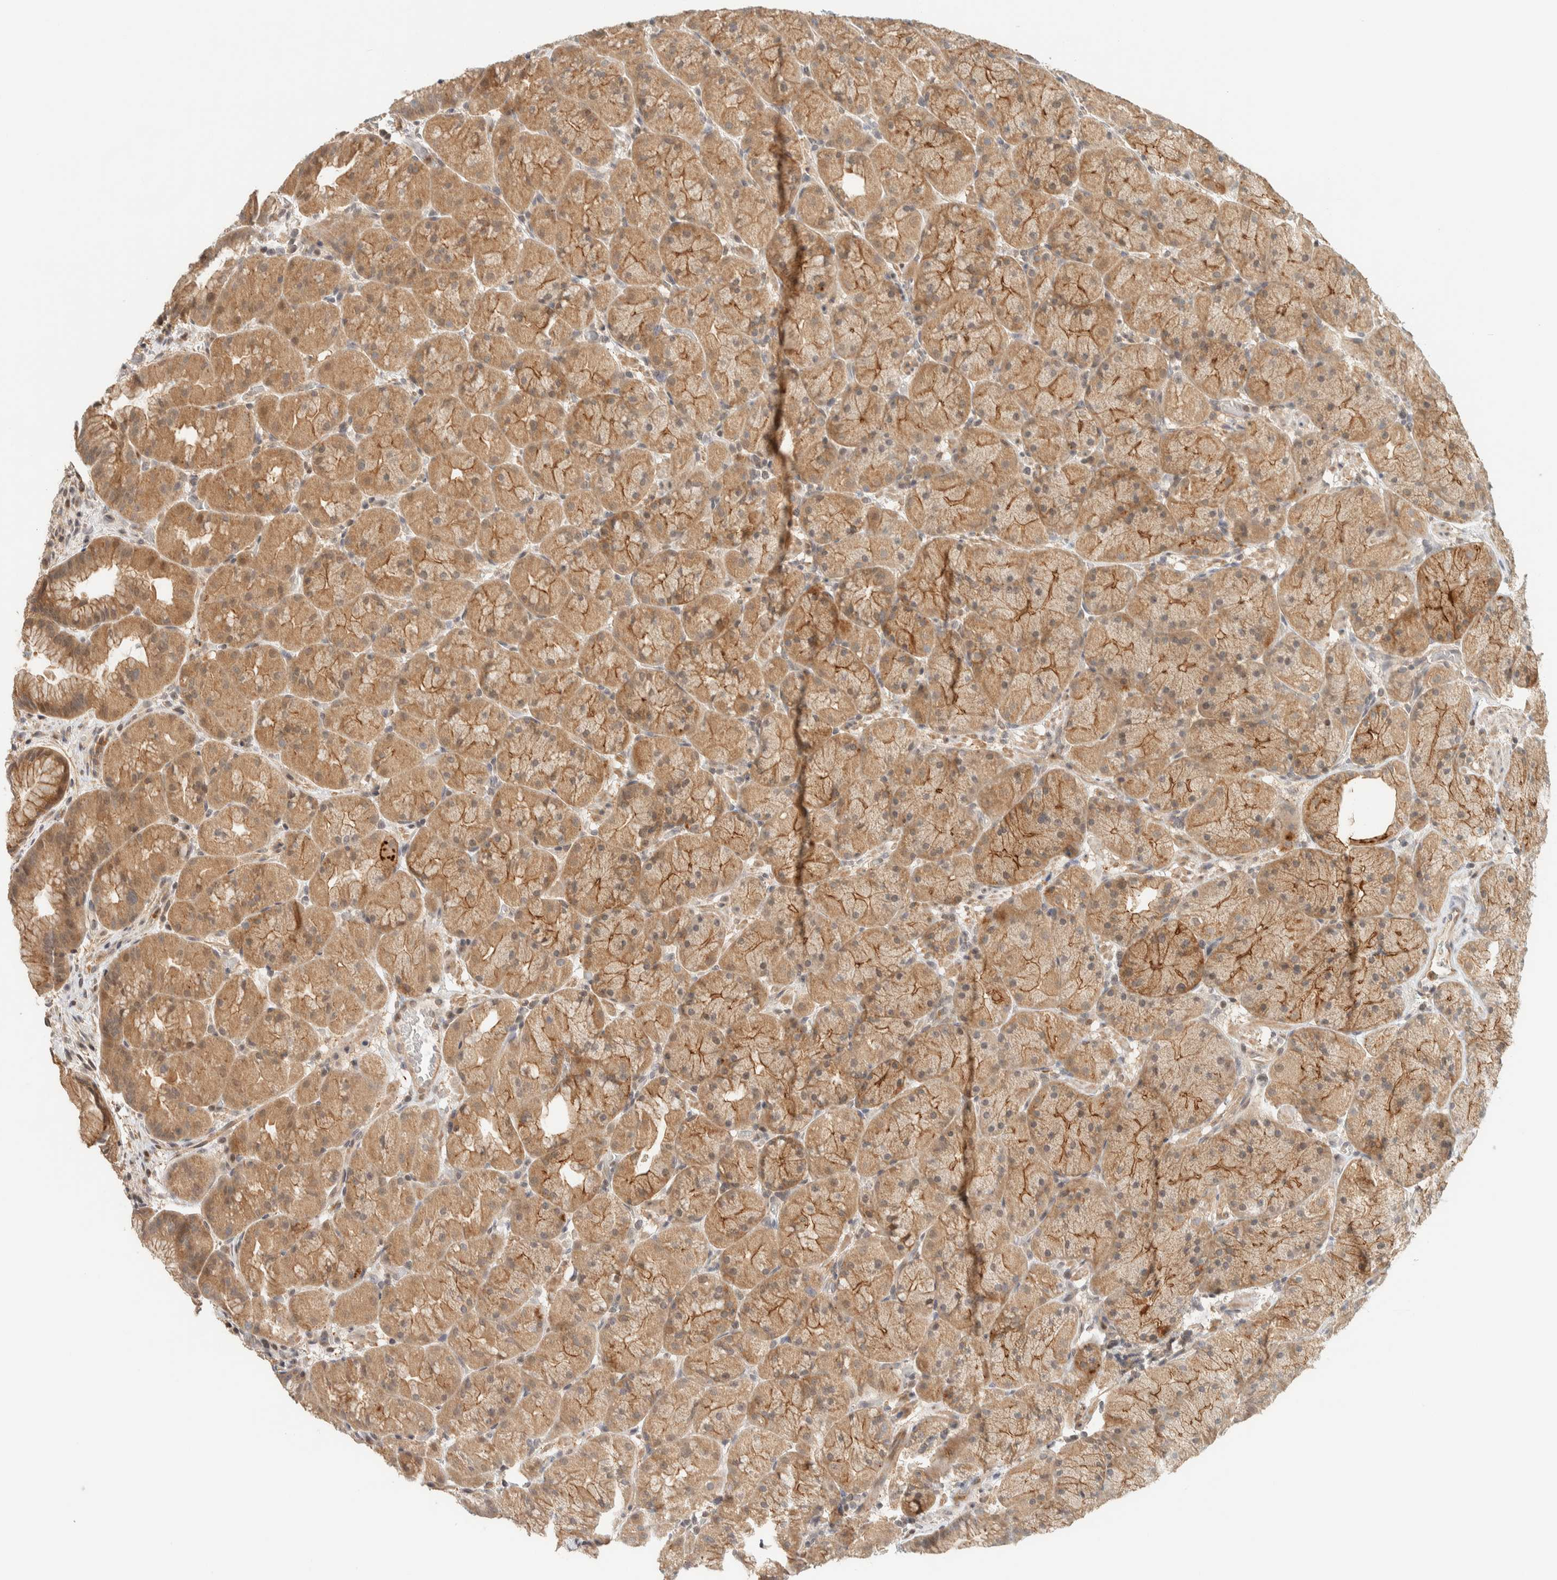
{"staining": {"intensity": "moderate", "quantity": ">75%", "location": "cytoplasmic/membranous"}, "tissue": "stomach", "cell_type": "Glandular cells", "image_type": "normal", "snomed": [{"axis": "morphology", "description": "Normal tissue, NOS"}, {"axis": "topography", "description": "Stomach, upper"}, {"axis": "topography", "description": "Stomach"}], "caption": "Moderate cytoplasmic/membranous positivity is appreciated in about >75% of glandular cells in unremarkable stomach.", "gene": "ARFGEF1", "patient": {"sex": "male", "age": 48}}